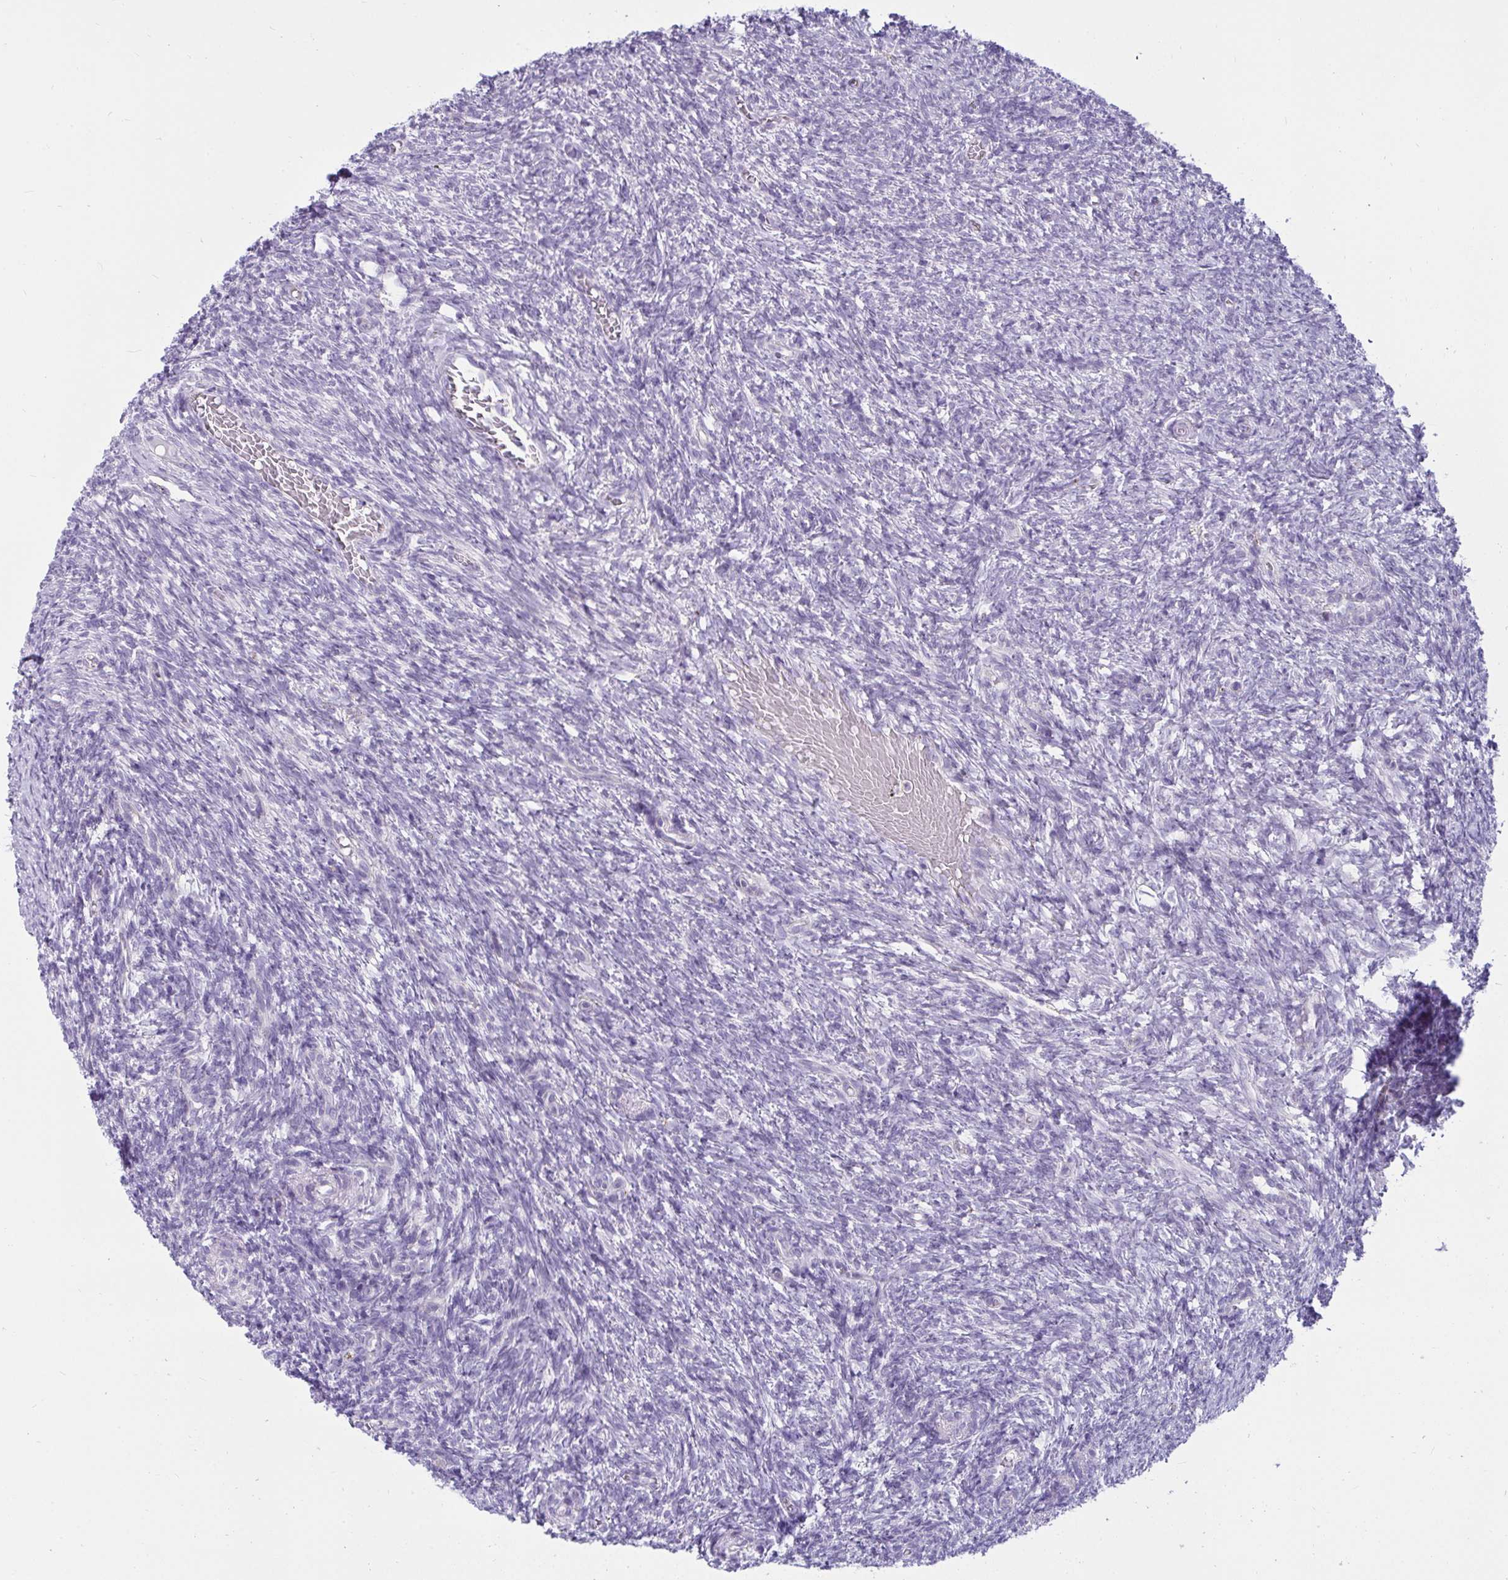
{"staining": {"intensity": "negative", "quantity": "none", "location": "none"}, "tissue": "ovary", "cell_type": "Follicle cells", "image_type": "normal", "snomed": [{"axis": "morphology", "description": "Normal tissue, NOS"}, {"axis": "topography", "description": "Ovary"}], "caption": "The immunohistochemistry (IHC) photomicrograph has no significant expression in follicle cells of ovary. (Immunohistochemistry (ihc), brightfield microscopy, high magnification).", "gene": "CTSZ", "patient": {"sex": "female", "age": 39}}